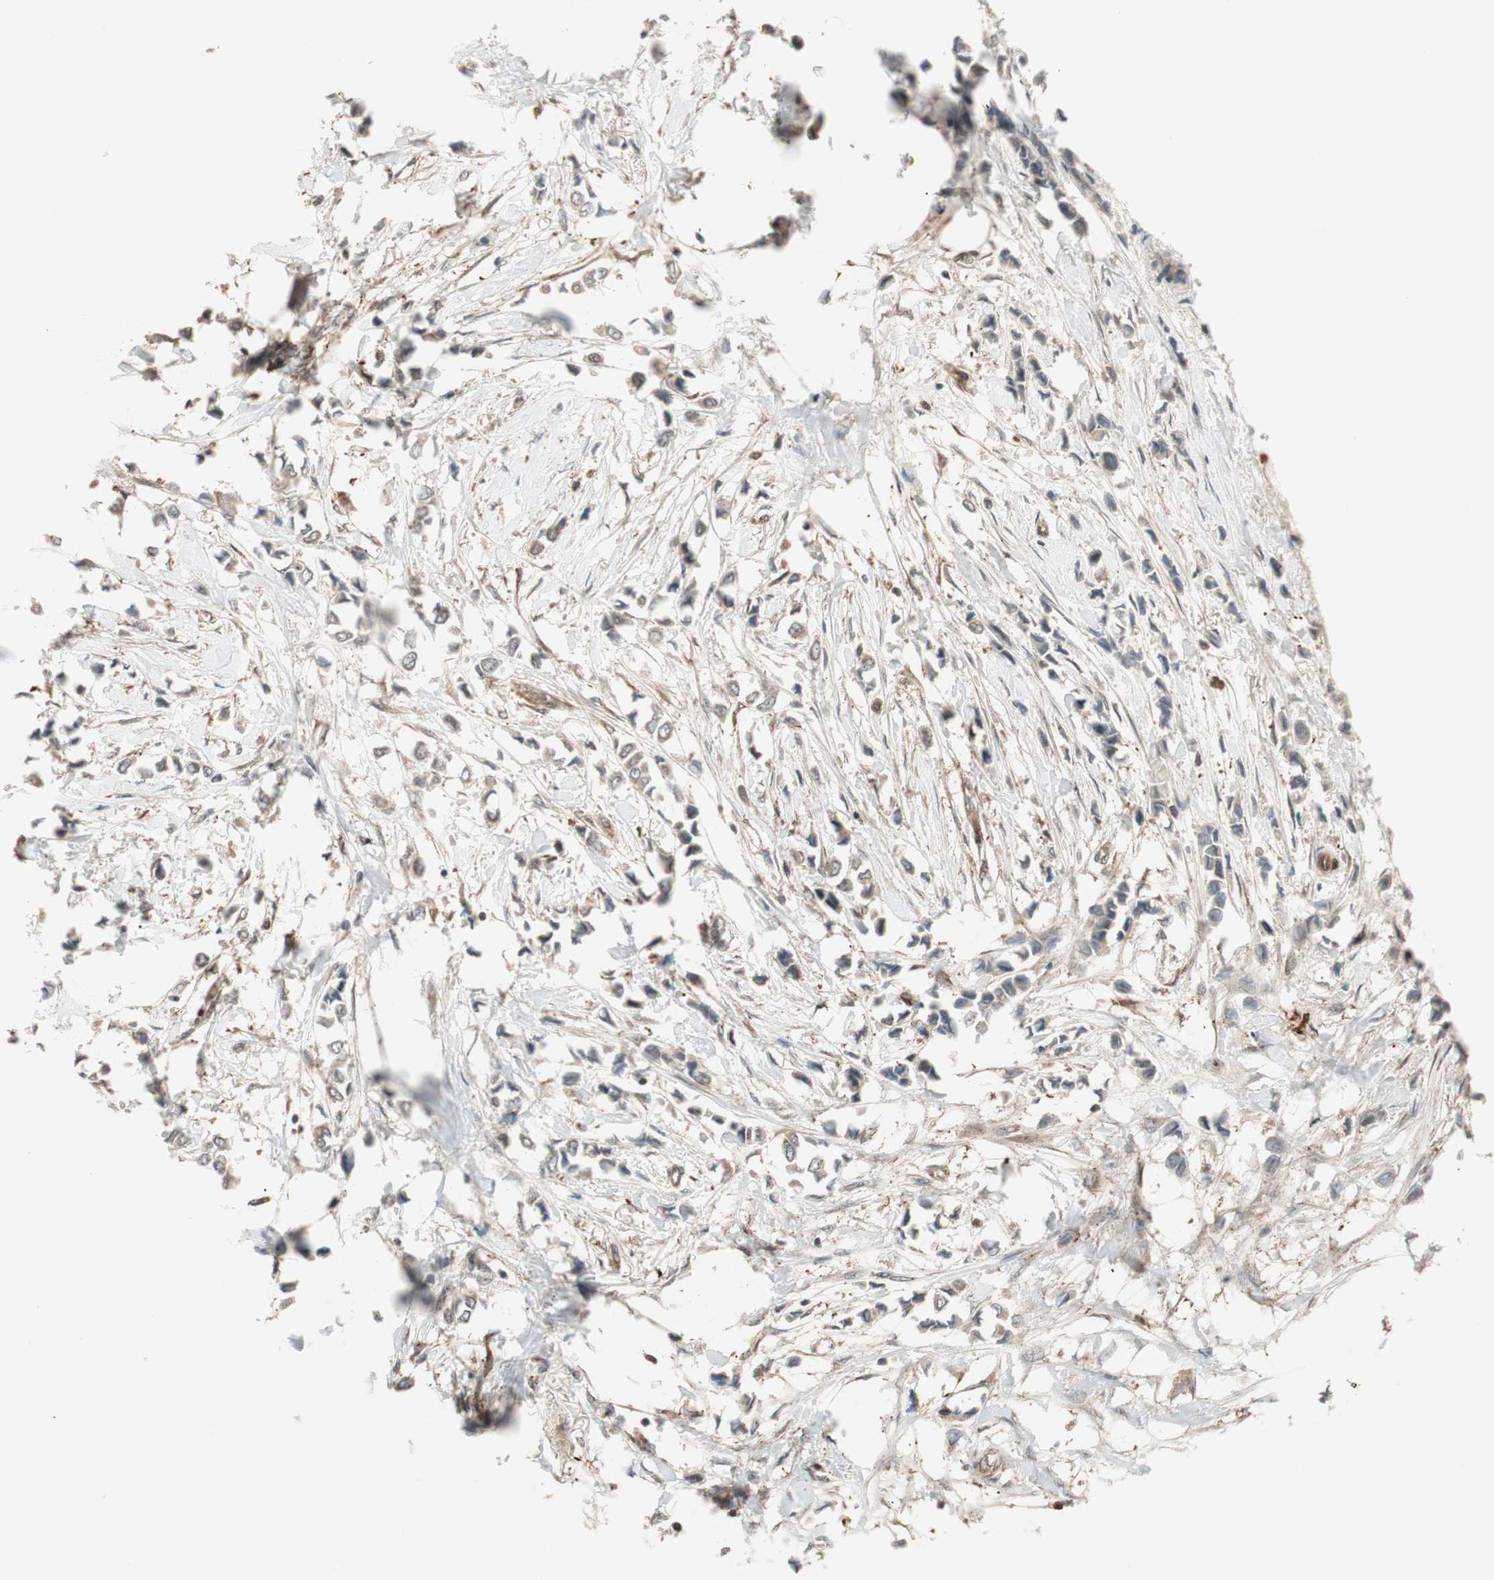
{"staining": {"intensity": "moderate", "quantity": ">75%", "location": "cytoplasmic/membranous"}, "tissue": "breast cancer", "cell_type": "Tumor cells", "image_type": "cancer", "snomed": [{"axis": "morphology", "description": "Lobular carcinoma"}, {"axis": "topography", "description": "Breast"}], "caption": "Moderate cytoplasmic/membranous expression for a protein is identified in approximately >75% of tumor cells of breast cancer using IHC.", "gene": "PRKG2", "patient": {"sex": "female", "age": 51}}